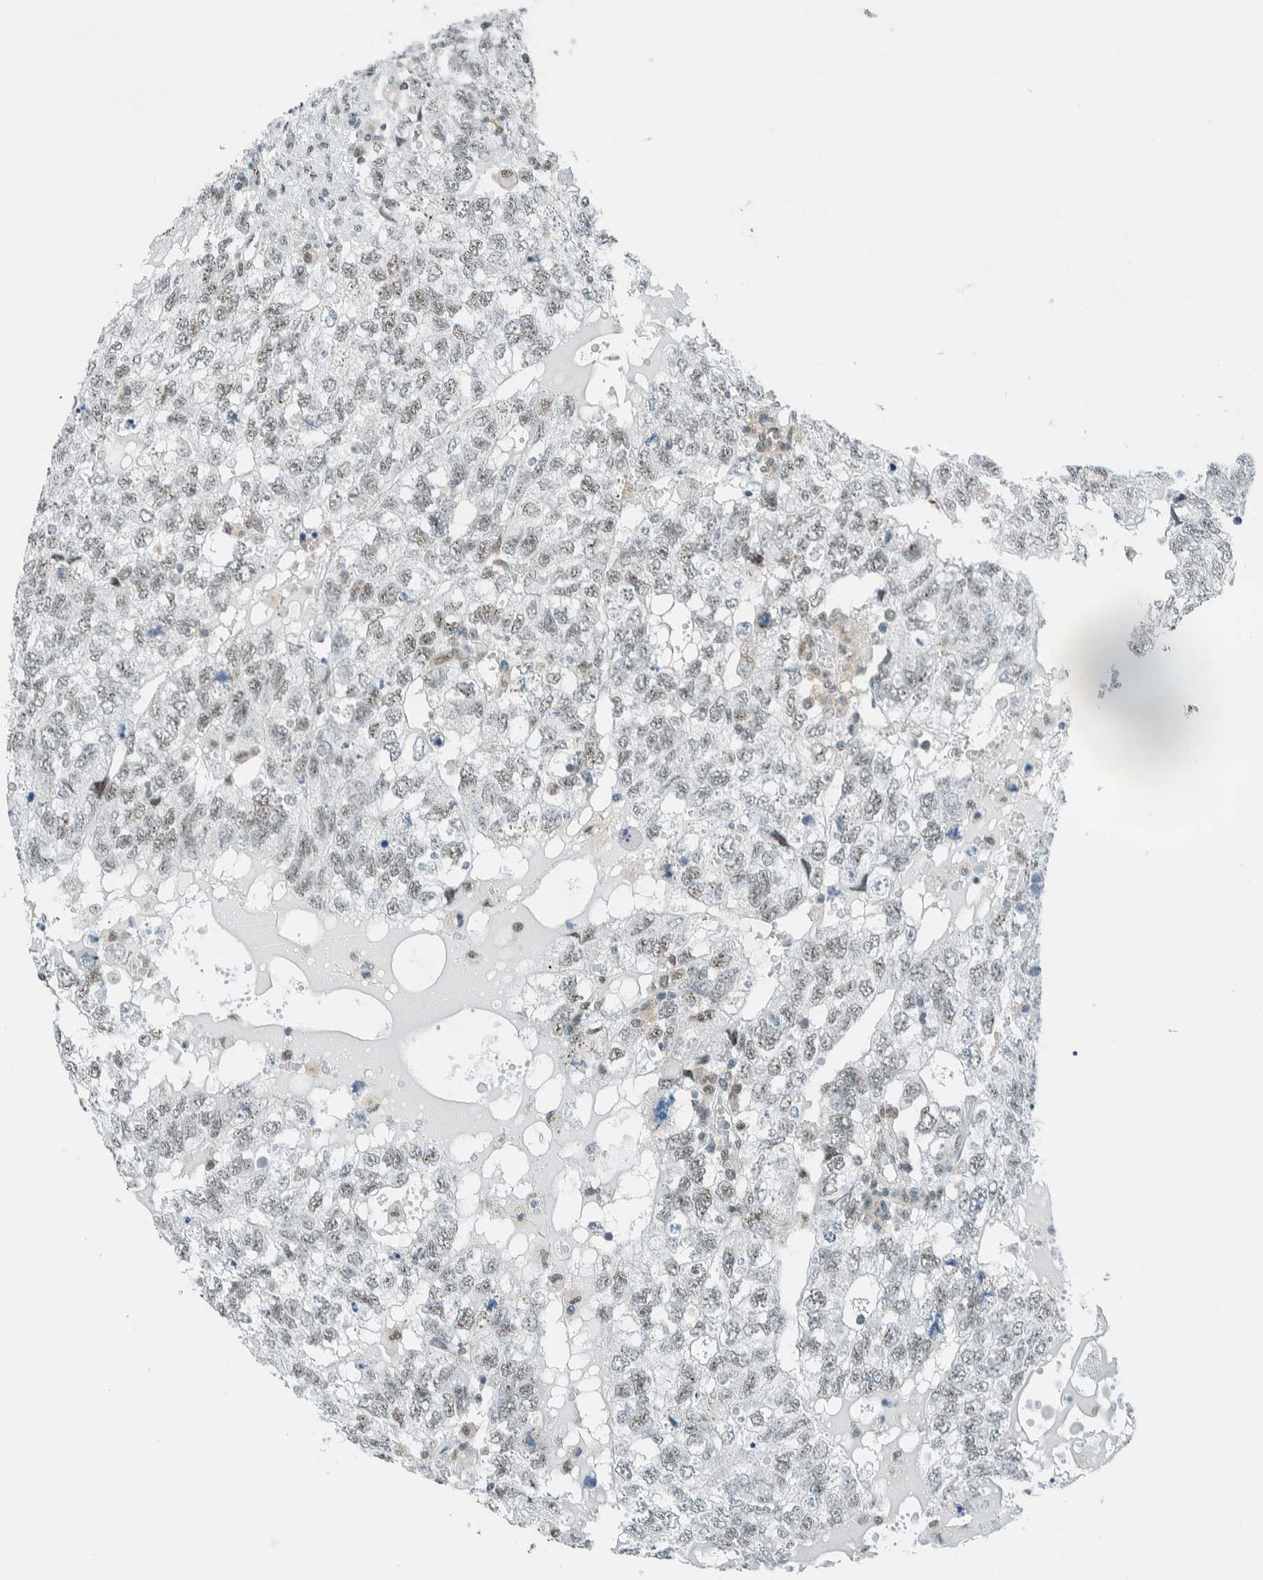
{"staining": {"intensity": "weak", "quantity": "<25%", "location": "nuclear"}, "tissue": "testis cancer", "cell_type": "Tumor cells", "image_type": "cancer", "snomed": [{"axis": "morphology", "description": "Carcinoma, Embryonal, NOS"}, {"axis": "topography", "description": "Testis"}], "caption": "A high-resolution histopathology image shows immunohistochemistry staining of embryonal carcinoma (testis), which shows no significant expression in tumor cells. (IHC, brightfield microscopy, high magnification).", "gene": "CYSRT1", "patient": {"sex": "male", "age": 36}}